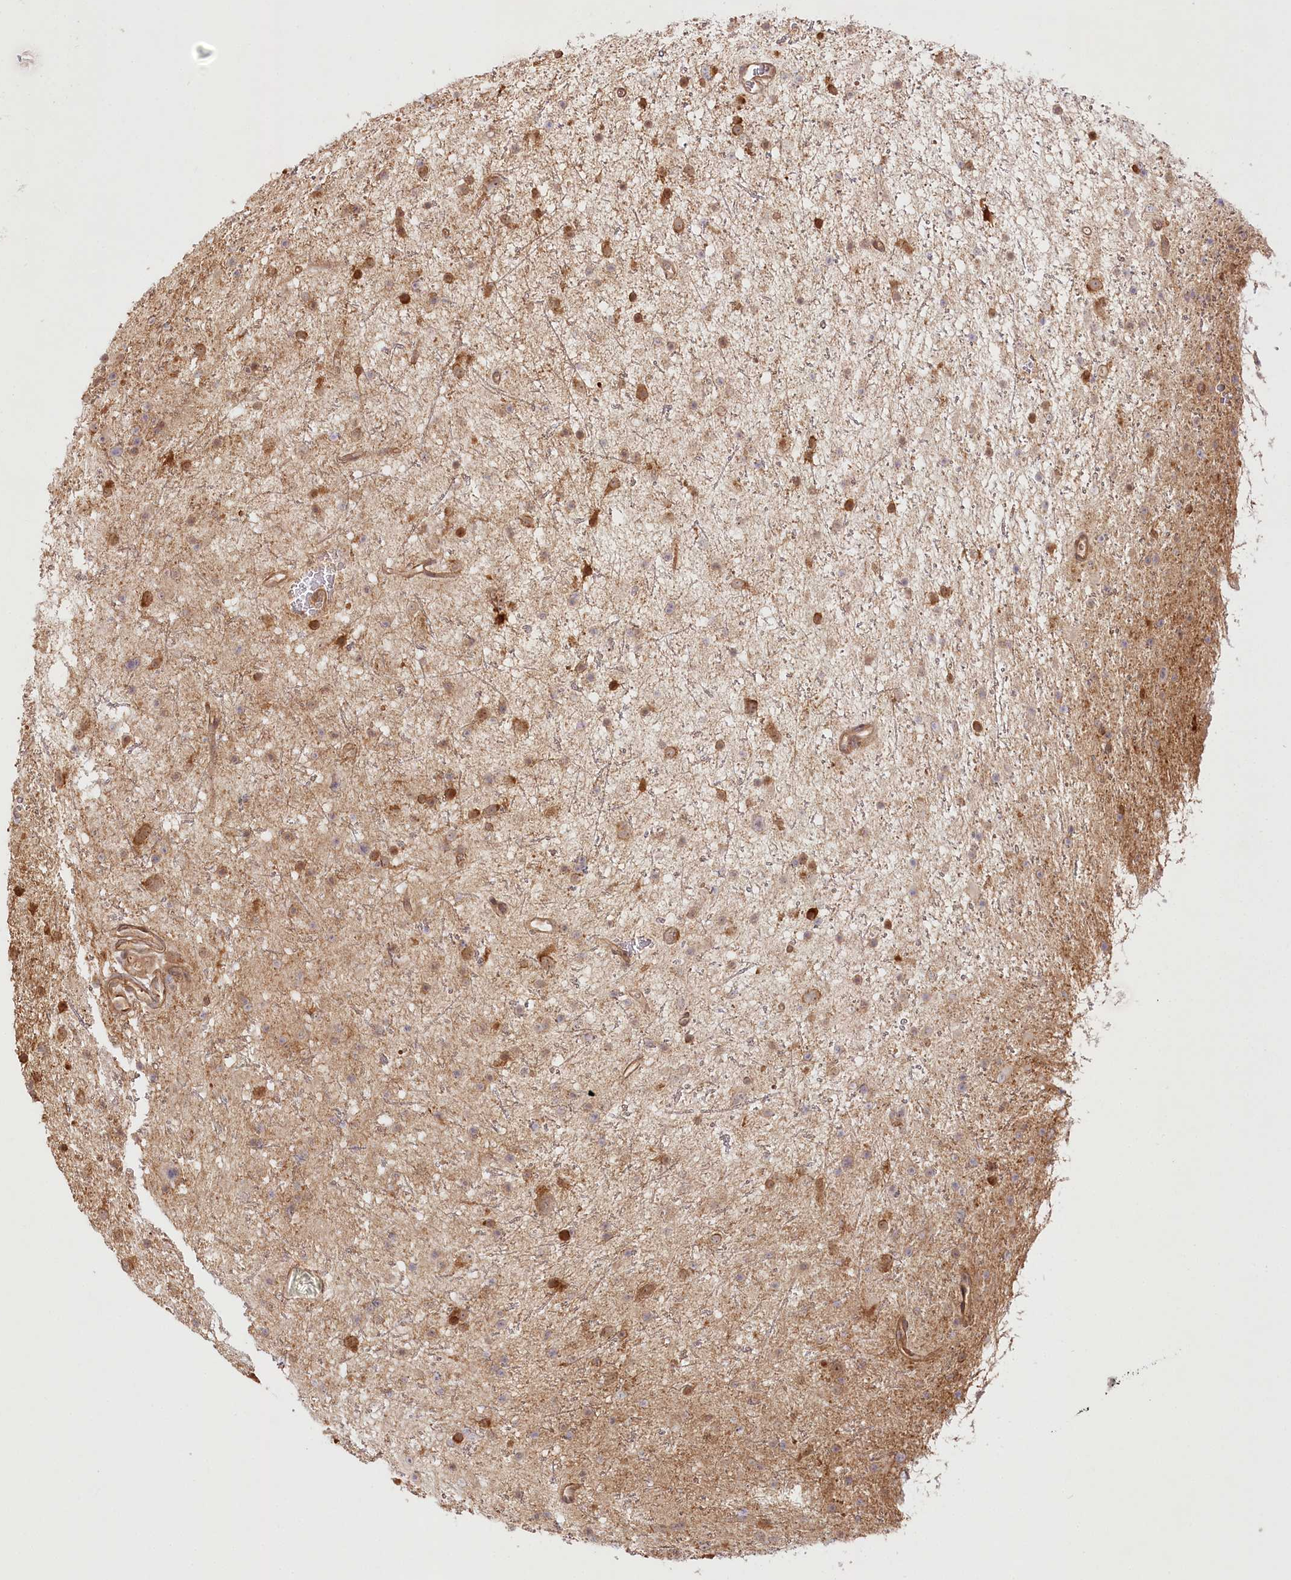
{"staining": {"intensity": "moderate", "quantity": "25%-75%", "location": "cytoplasmic/membranous"}, "tissue": "glioma", "cell_type": "Tumor cells", "image_type": "cancer", "snomed": [{"axis": "morphology", "description": "Glioma, malignant, Low grade"}, {"axis": "topography", "description": "Cerebral cortex"}], "caption": "There is medium levels of moderate cytoplasmic/membranous positivity in tumor cells of glioma, as demonstrated by immunohistochemical staining (brown color).", "gene": "INPP4B", "patient": {"sex": "female", "age": 39}}